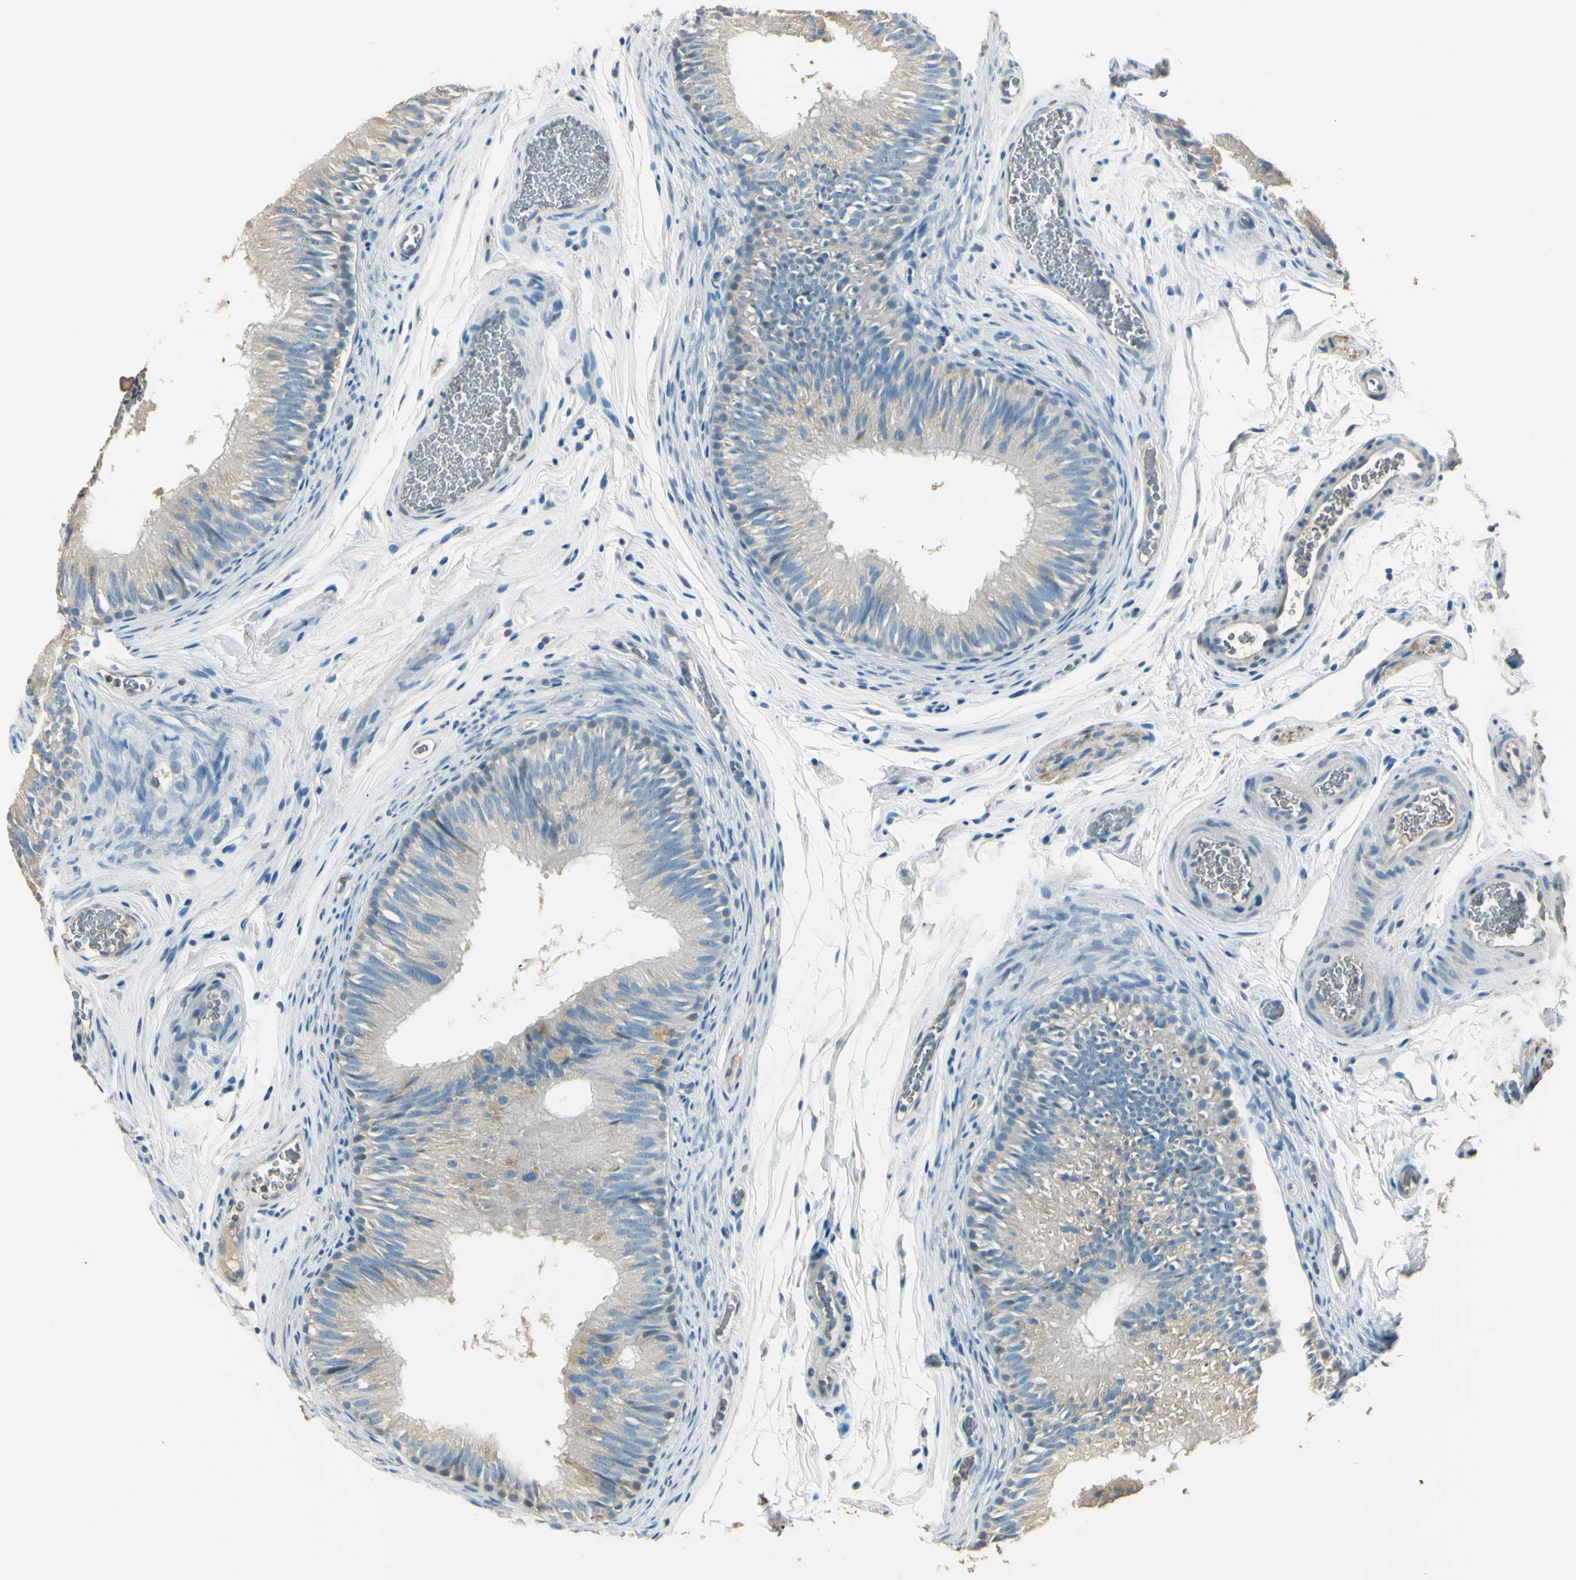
{"staining": {"intensity": "weak", "quantity": "25%-75%", "location": "cytoplasmic/membranous"}, "tissue": "epididymis", "cell_type": "Glandular cells", "image_type": "normal", "snomed": [{"axis": "morphology", "description": "Normal tissue, NOS"}, {"axis": "topography", "description": "Epididymis"}], "caption": "A low amount of weak cytoplasmic/membranous positivity is identified in approximately 25%-75% of glandular cells in benign epididymis. The protein of interest is shown in brown color, while the nuclei are stained blue.", "gene": "UXS1", "patient": {"sex": "male", "age": 36}}